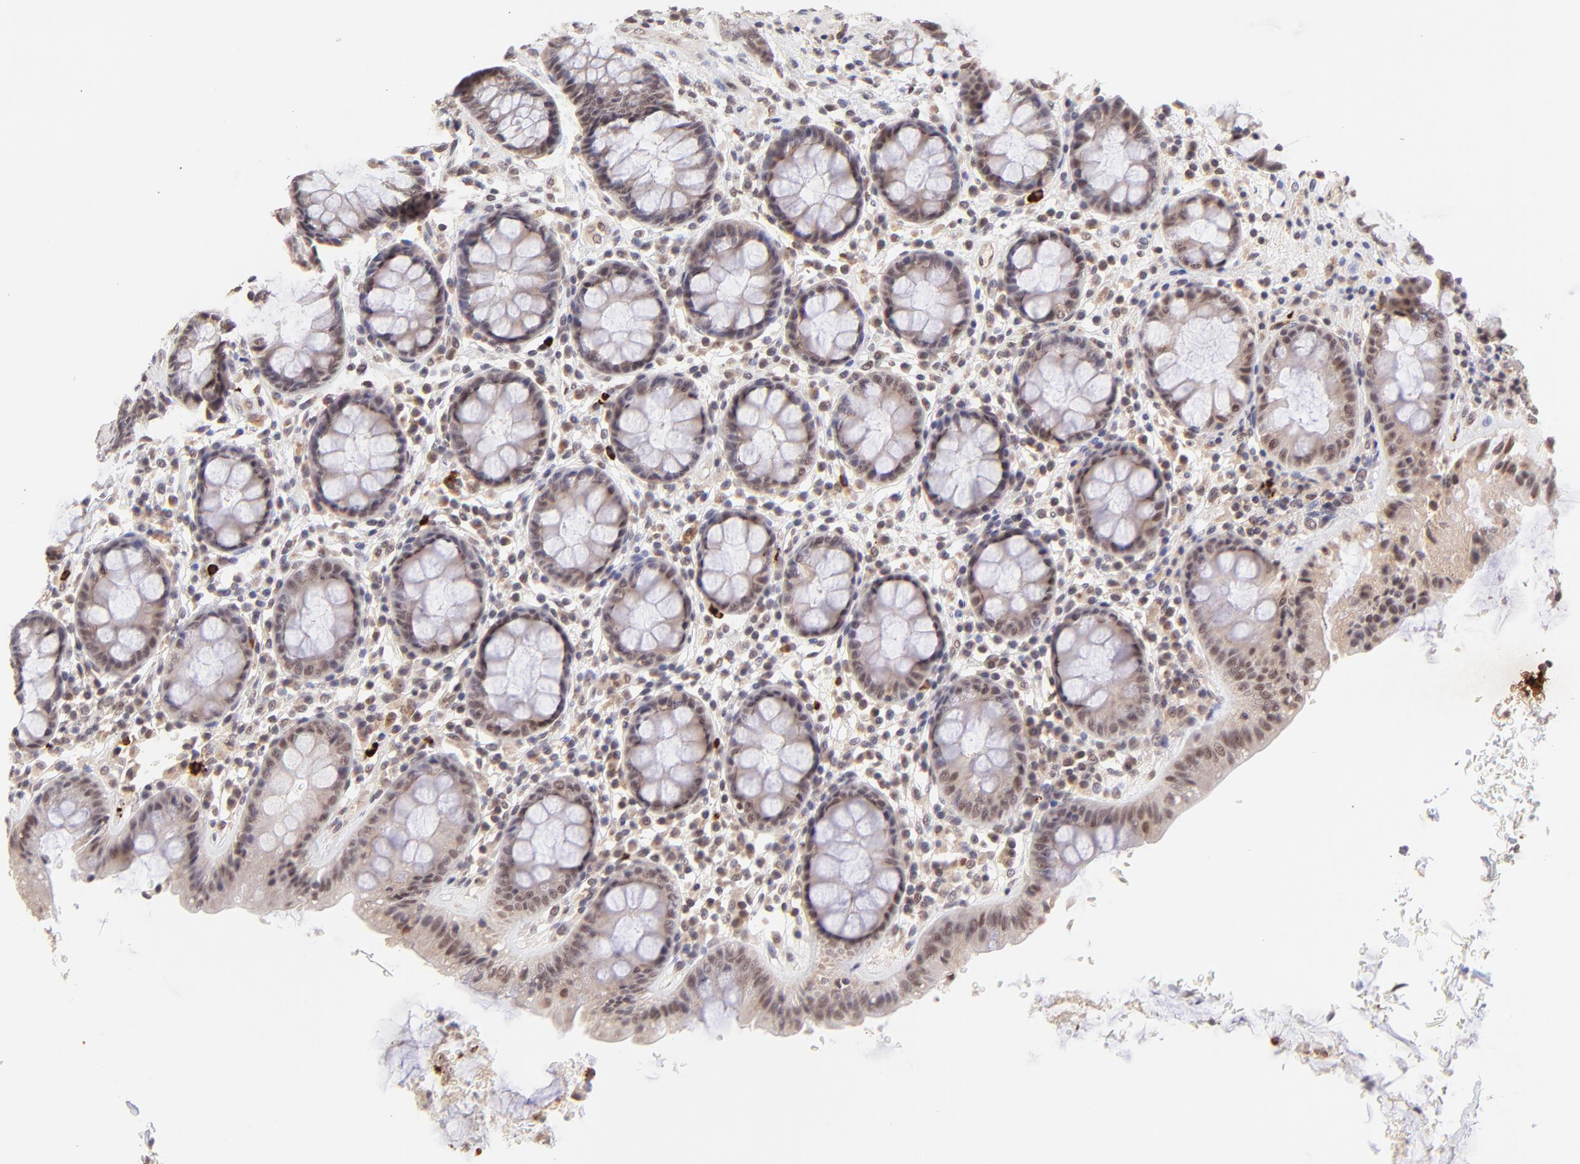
{"staining": {"intensity": "moderate", "quantity": ">75%", "location": "nuclear"}, "tissue": "rectum", "cell_type": "Glandular cells", "image_type": "normal", "snomed": [{"axis": "morphology", "description": "Normal tissue, NOS"}, {"axis": "topography", "description": "Rectum"}], "caption": "Normal rectum demonstrates moderate nuclear positivity in about >75% of glandular cells.", "gene": "MED12", "patient": {"sex": "male", "age": 92}}